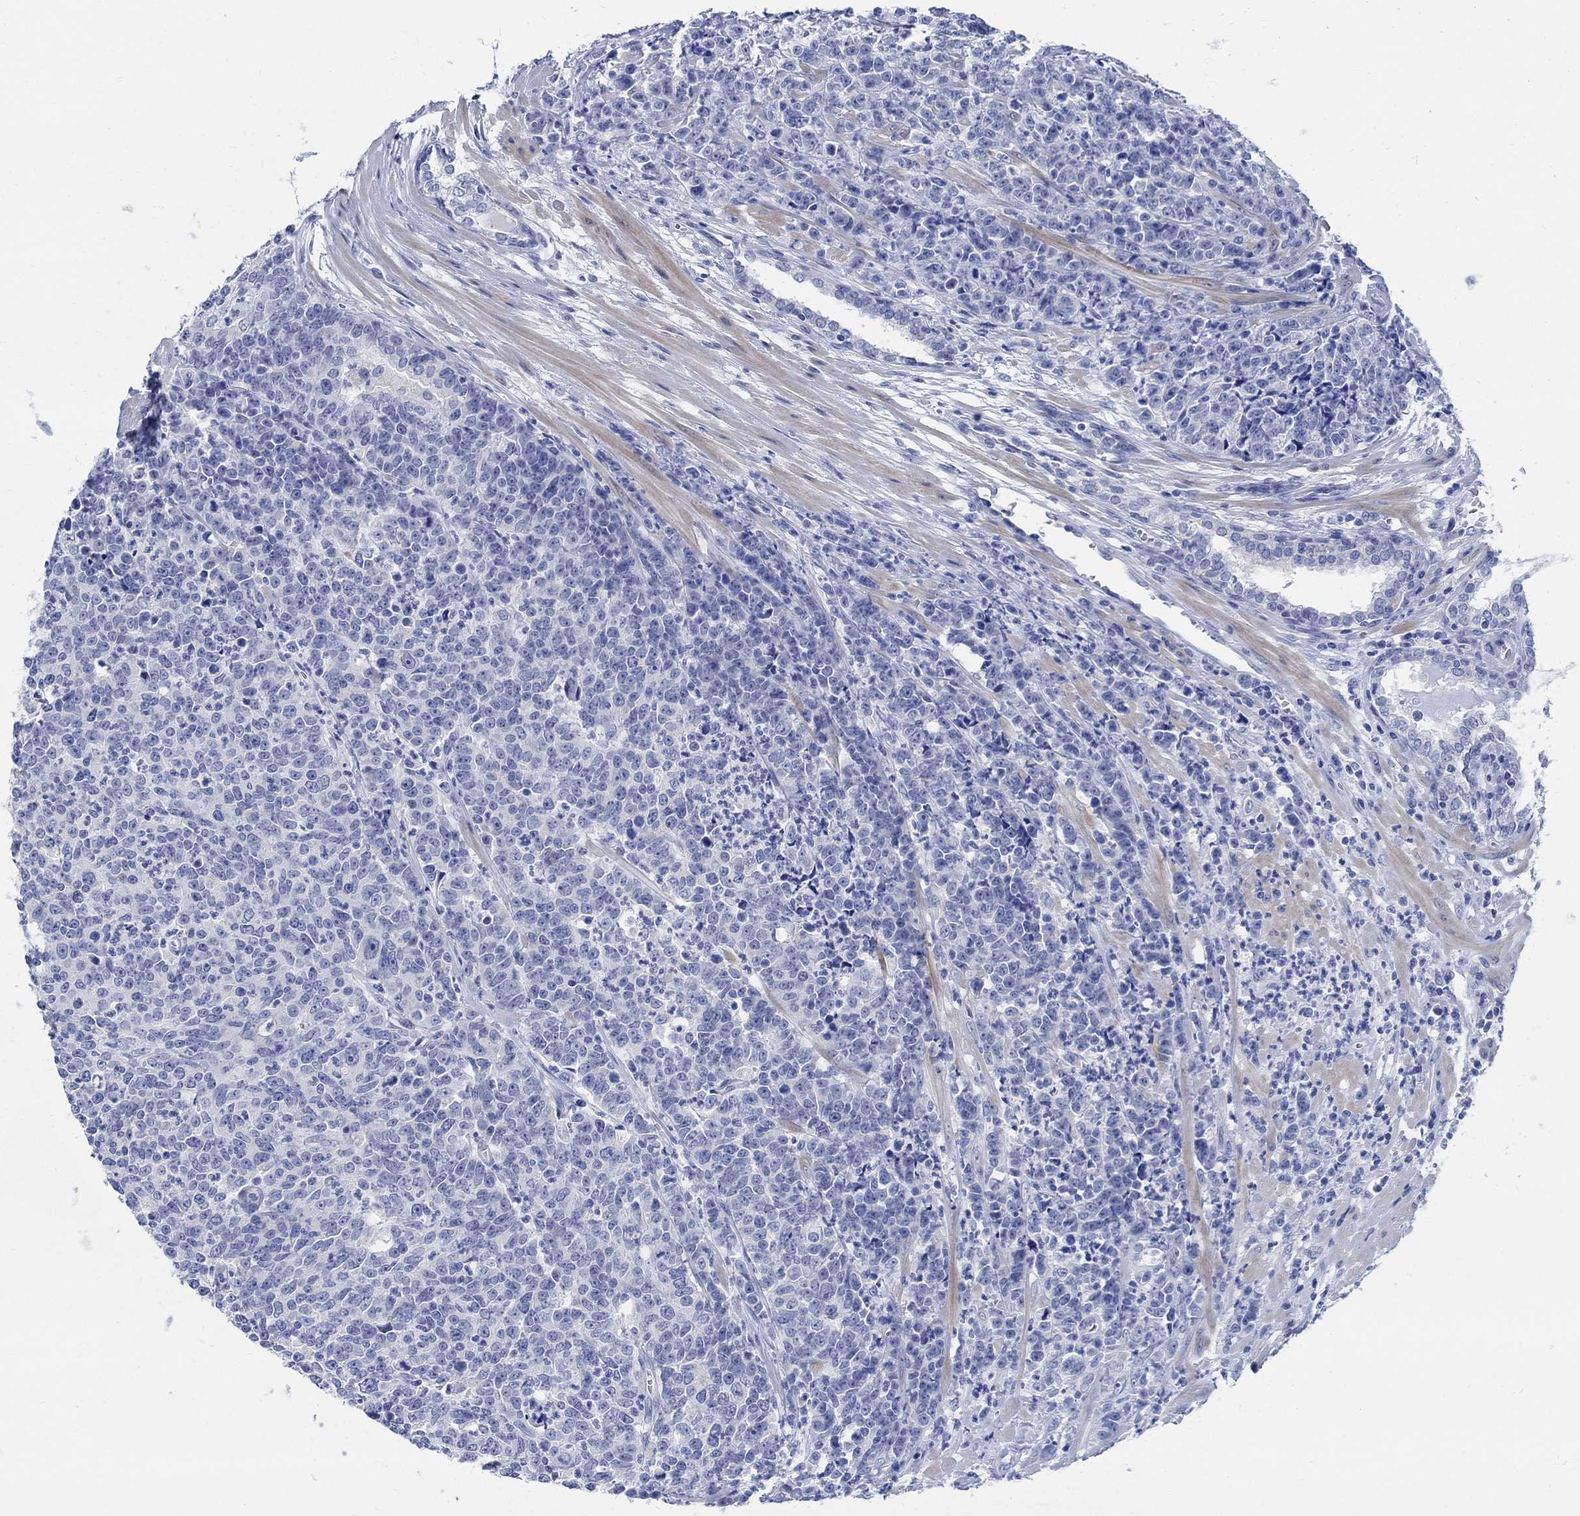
{"staining": {"intensity": "negative", "quantity": "none", "location": "none"}, "tissue": "prostate cancer", "cell_type": "Tumor cells", "image_type": "cancer", "snomed": [{"axis": "morphology", "description": "Adenocarcinoma, NOS"}, {"axis": "topography", "description": "Prostate"}], "caption": "Immunohistochemical staining of human prostate cancer (adenocarcinoma) shows no significant expression in tumor cells. The staining is performed using DAB brown chromogen with nuclei counter-stained in using hematoxylin.", "gene": "CAMK2N1", "patient": {"sex": "male", "age": 67}}